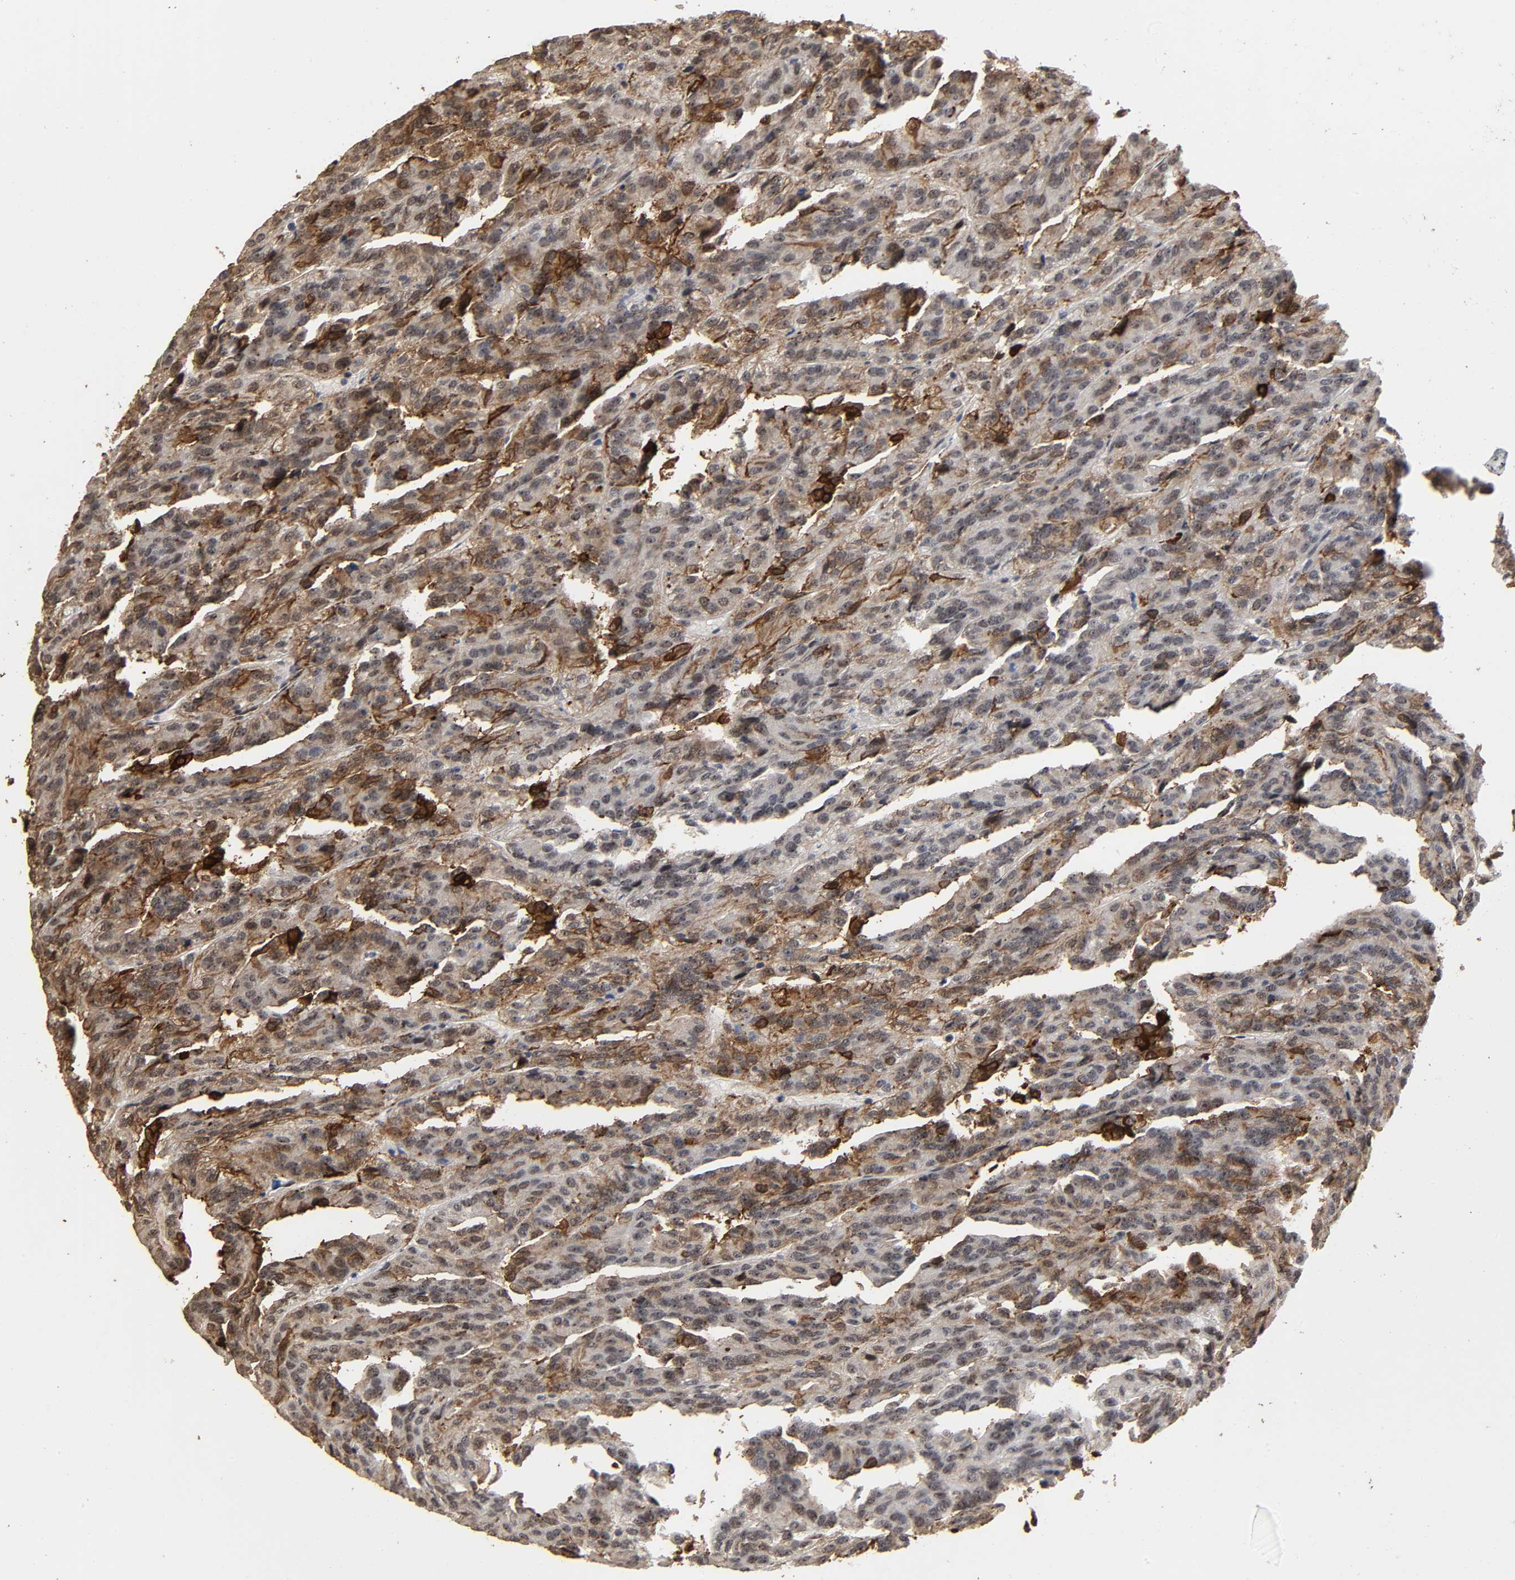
{"staining": {"intensity": "strong", "quantity": "25%-75%", "location": "cytoplasmic/membranous,nuclear"}, "tissue": "renal cancer", "cell_type": "Tumor cells", "image_type": "cancer", "snomed": [{"axis": "morphology", "description": "Adenocarcinoma, NOS"}, {"axis": "topography", "description": "Kidney"}], "caption": "Immunohistochemical staining of renal cancer shows high levels of strong cytoplasmic/membranous and nuclear staining in approximately 25%-75% of tumor cells.", "gene": "AHNAK2", "patient": {"sex": "male", "age": 46}}